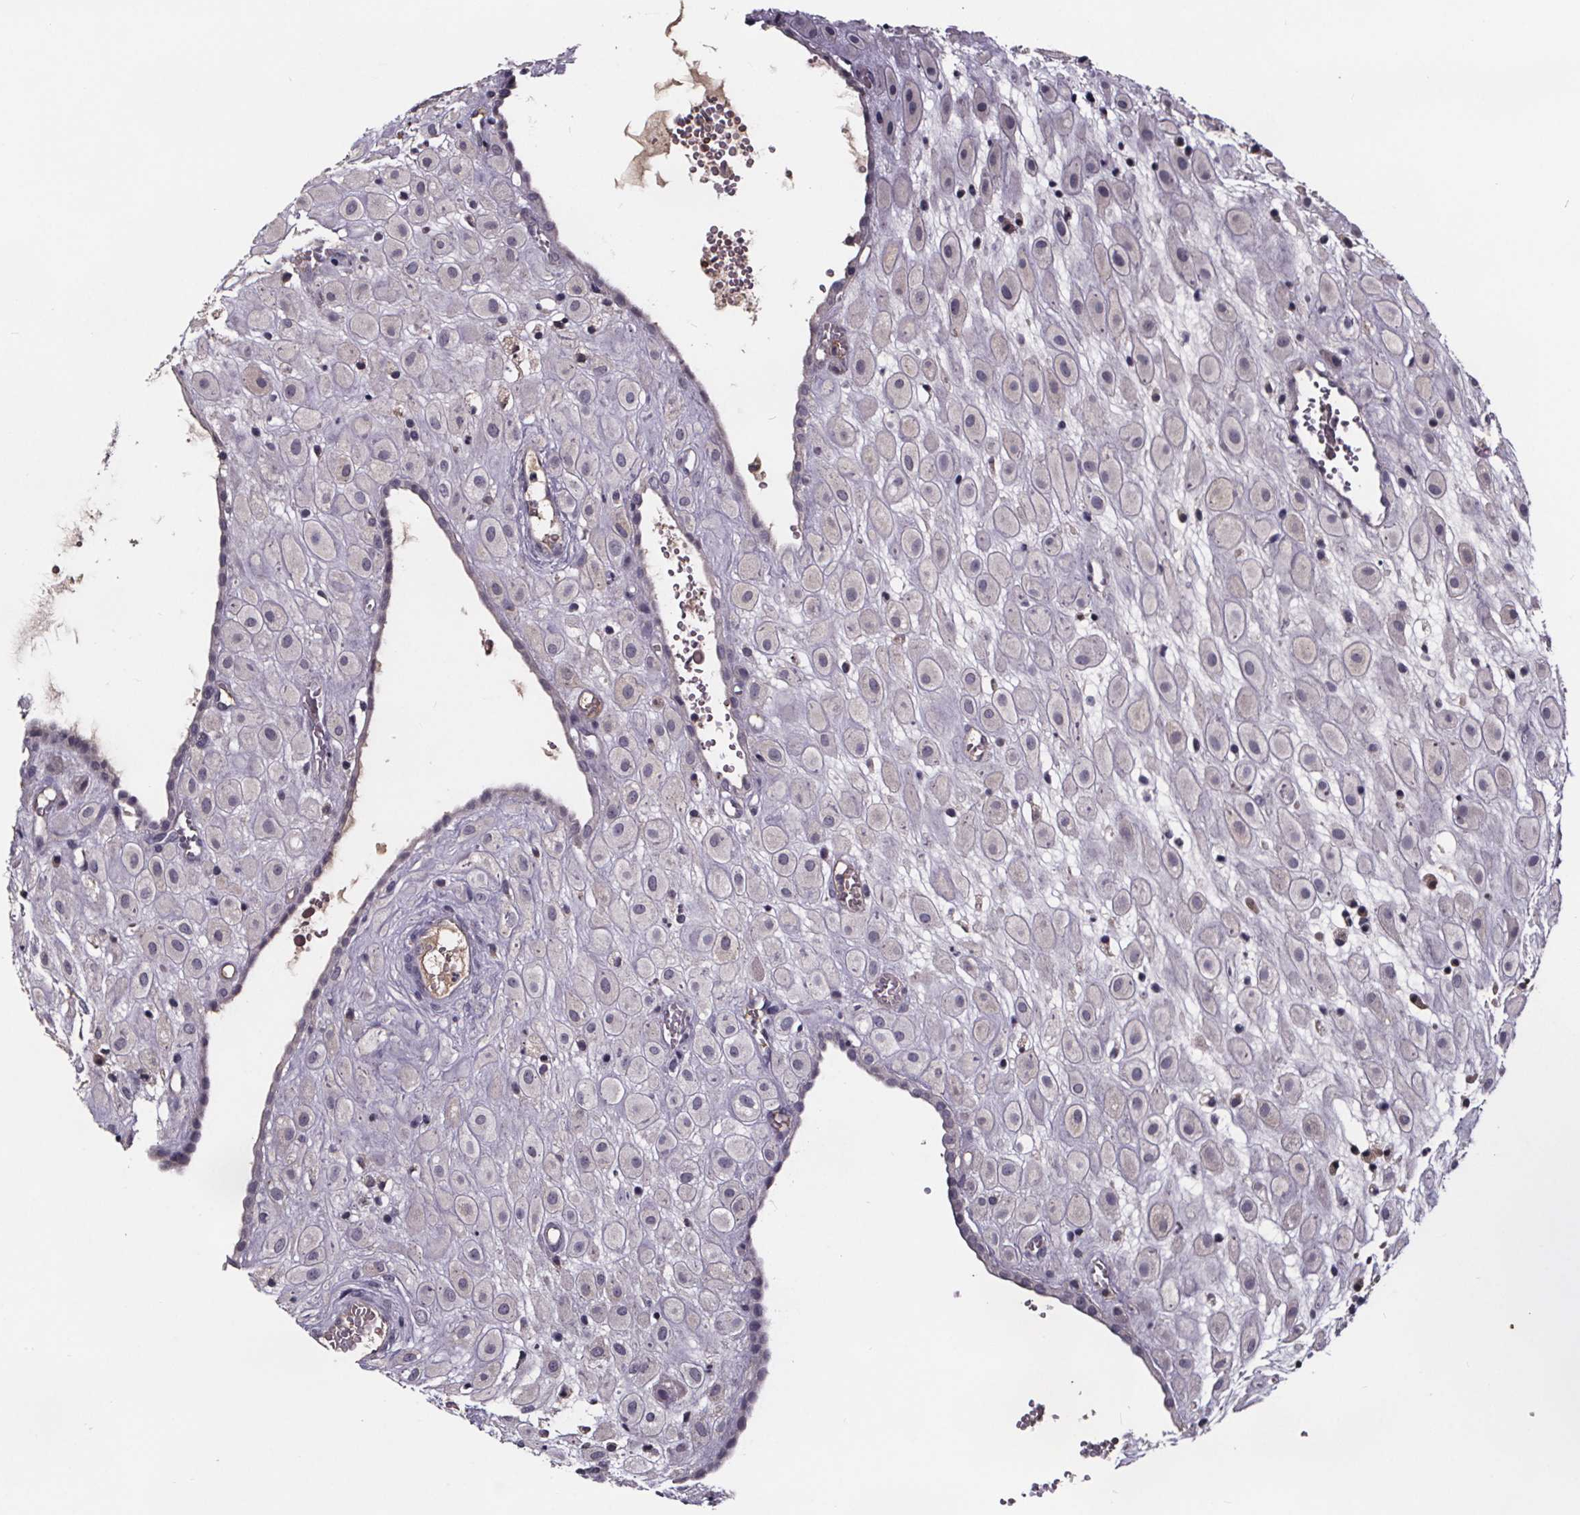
{"staining": {"intensity": "negative", "quantity": "none", "location": "none"}, "tissue": "placenta", "cell_type": "Decidual cells", "image_type": "normal", "snomed": [{"axis": "morphology", "description": "Normal tissue, NOS"}, {"axis": "topography", "description": "Placenta"}], "caption": "A high-resolution image shows IHC staining of benign placenta, which shows no significant expression in decidual cells. (Immunohistochemistry (ihc), brightfield microscopy, high magnification).", "gene": "NPHP4", "patient": {"sex": "female", "age": 24}}